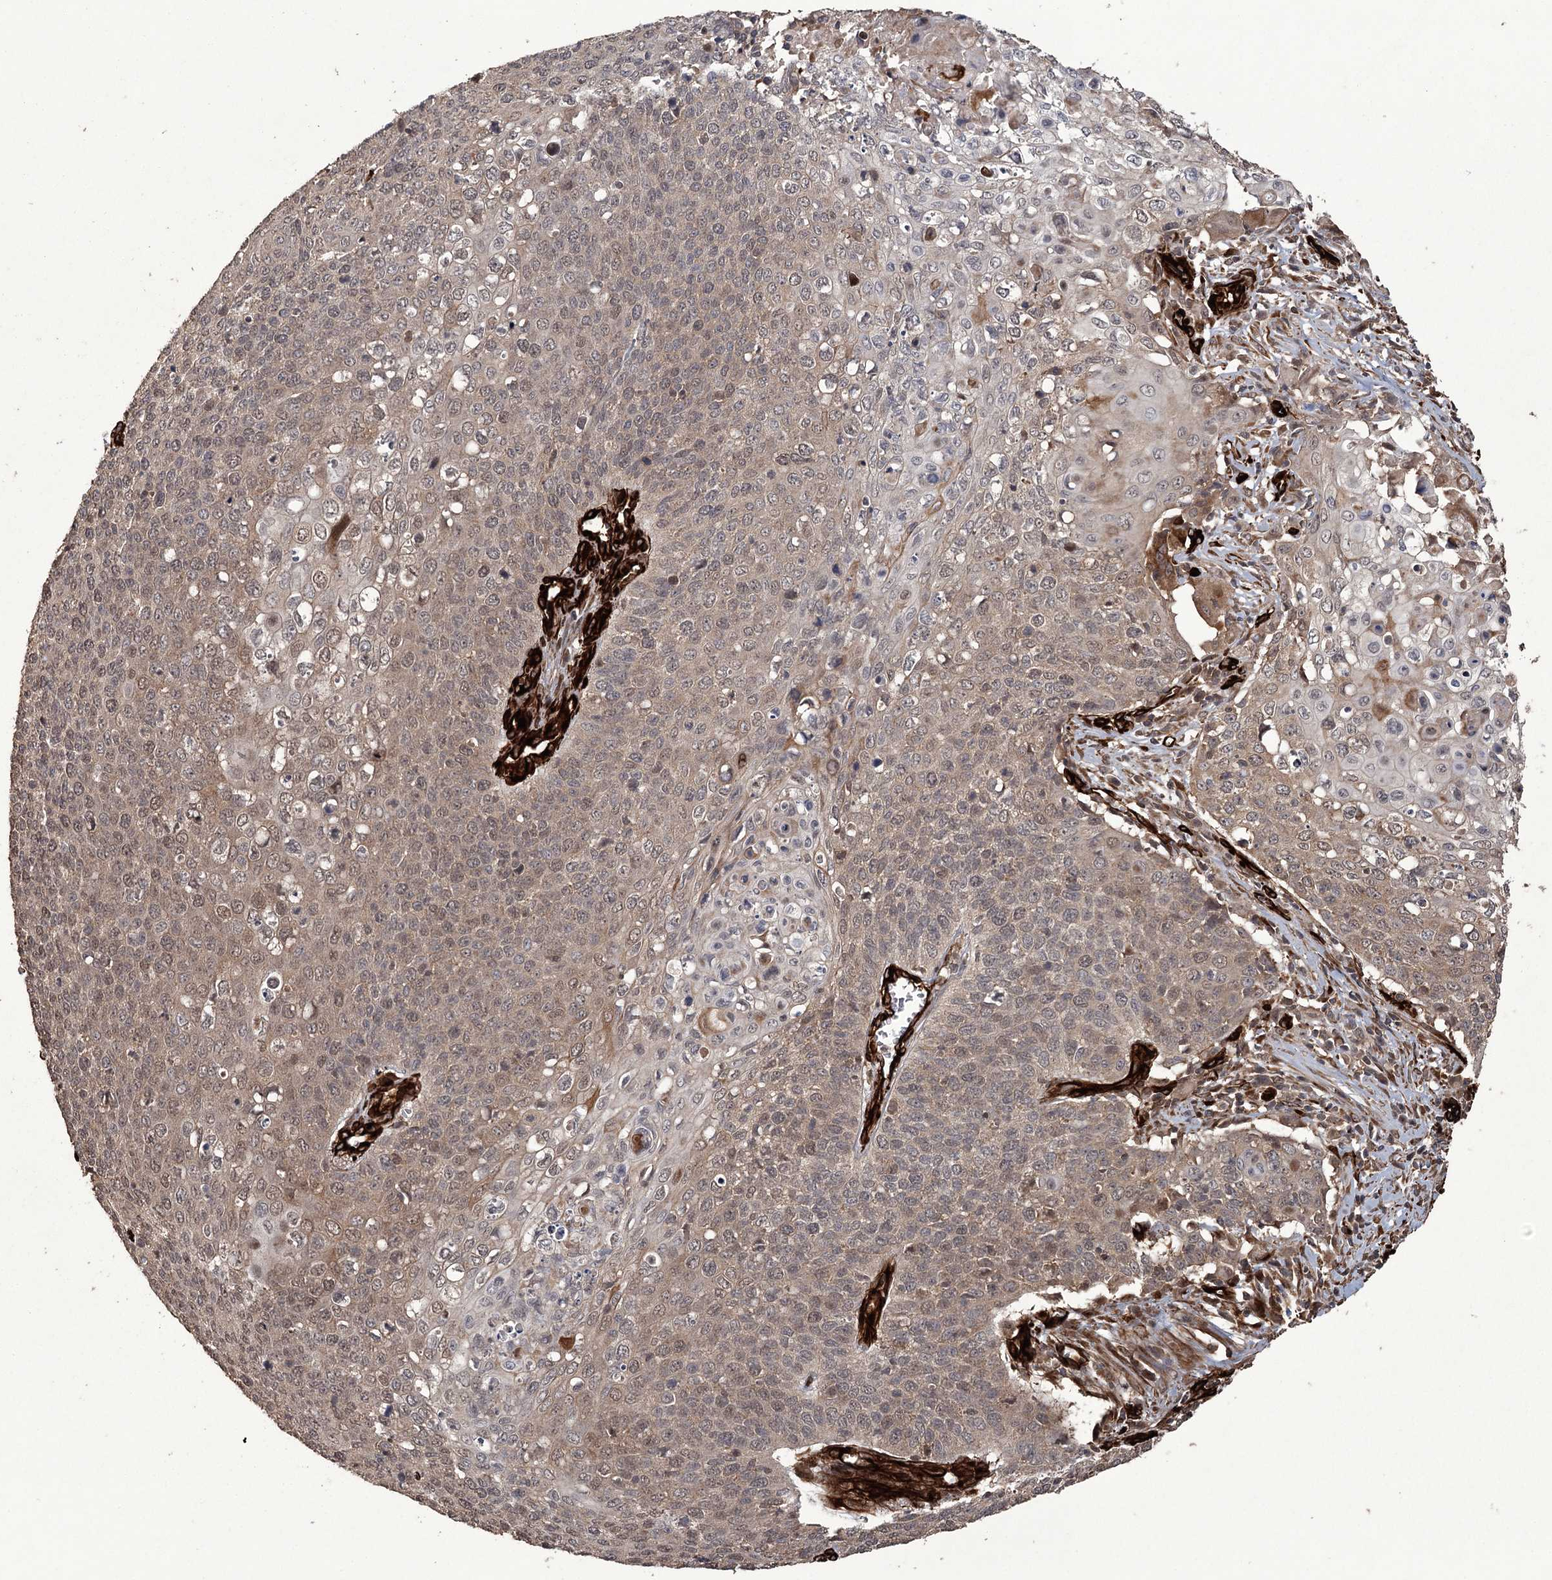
{"staining": {"intensity": "weak", "quantity": "25%-75%", "location": "cytoplasmic/membranous"}, "tissue": "cervical cancer", "cell_type": "Tumor cells", "image_type": "cancer", "snomed": [{"axis": "morphology", "description": "Squamous cell carcinoma, NOS"}, {"axis": "topography", "description": "Cervix"}], "caption": "Immunohistochemistry histopathology image of neoplastic tissue: cervical cancer (squamous cell carcinoma) stained using immunohistochemistry reveals low levels of weak protein expression localized specifically in the cytoplasmic/membranous of tumor cells, appearing as a cytoplasmic/membranous brown color.", "gene": "RPAP3", "patient": {"sex": "female", "age": 39}}